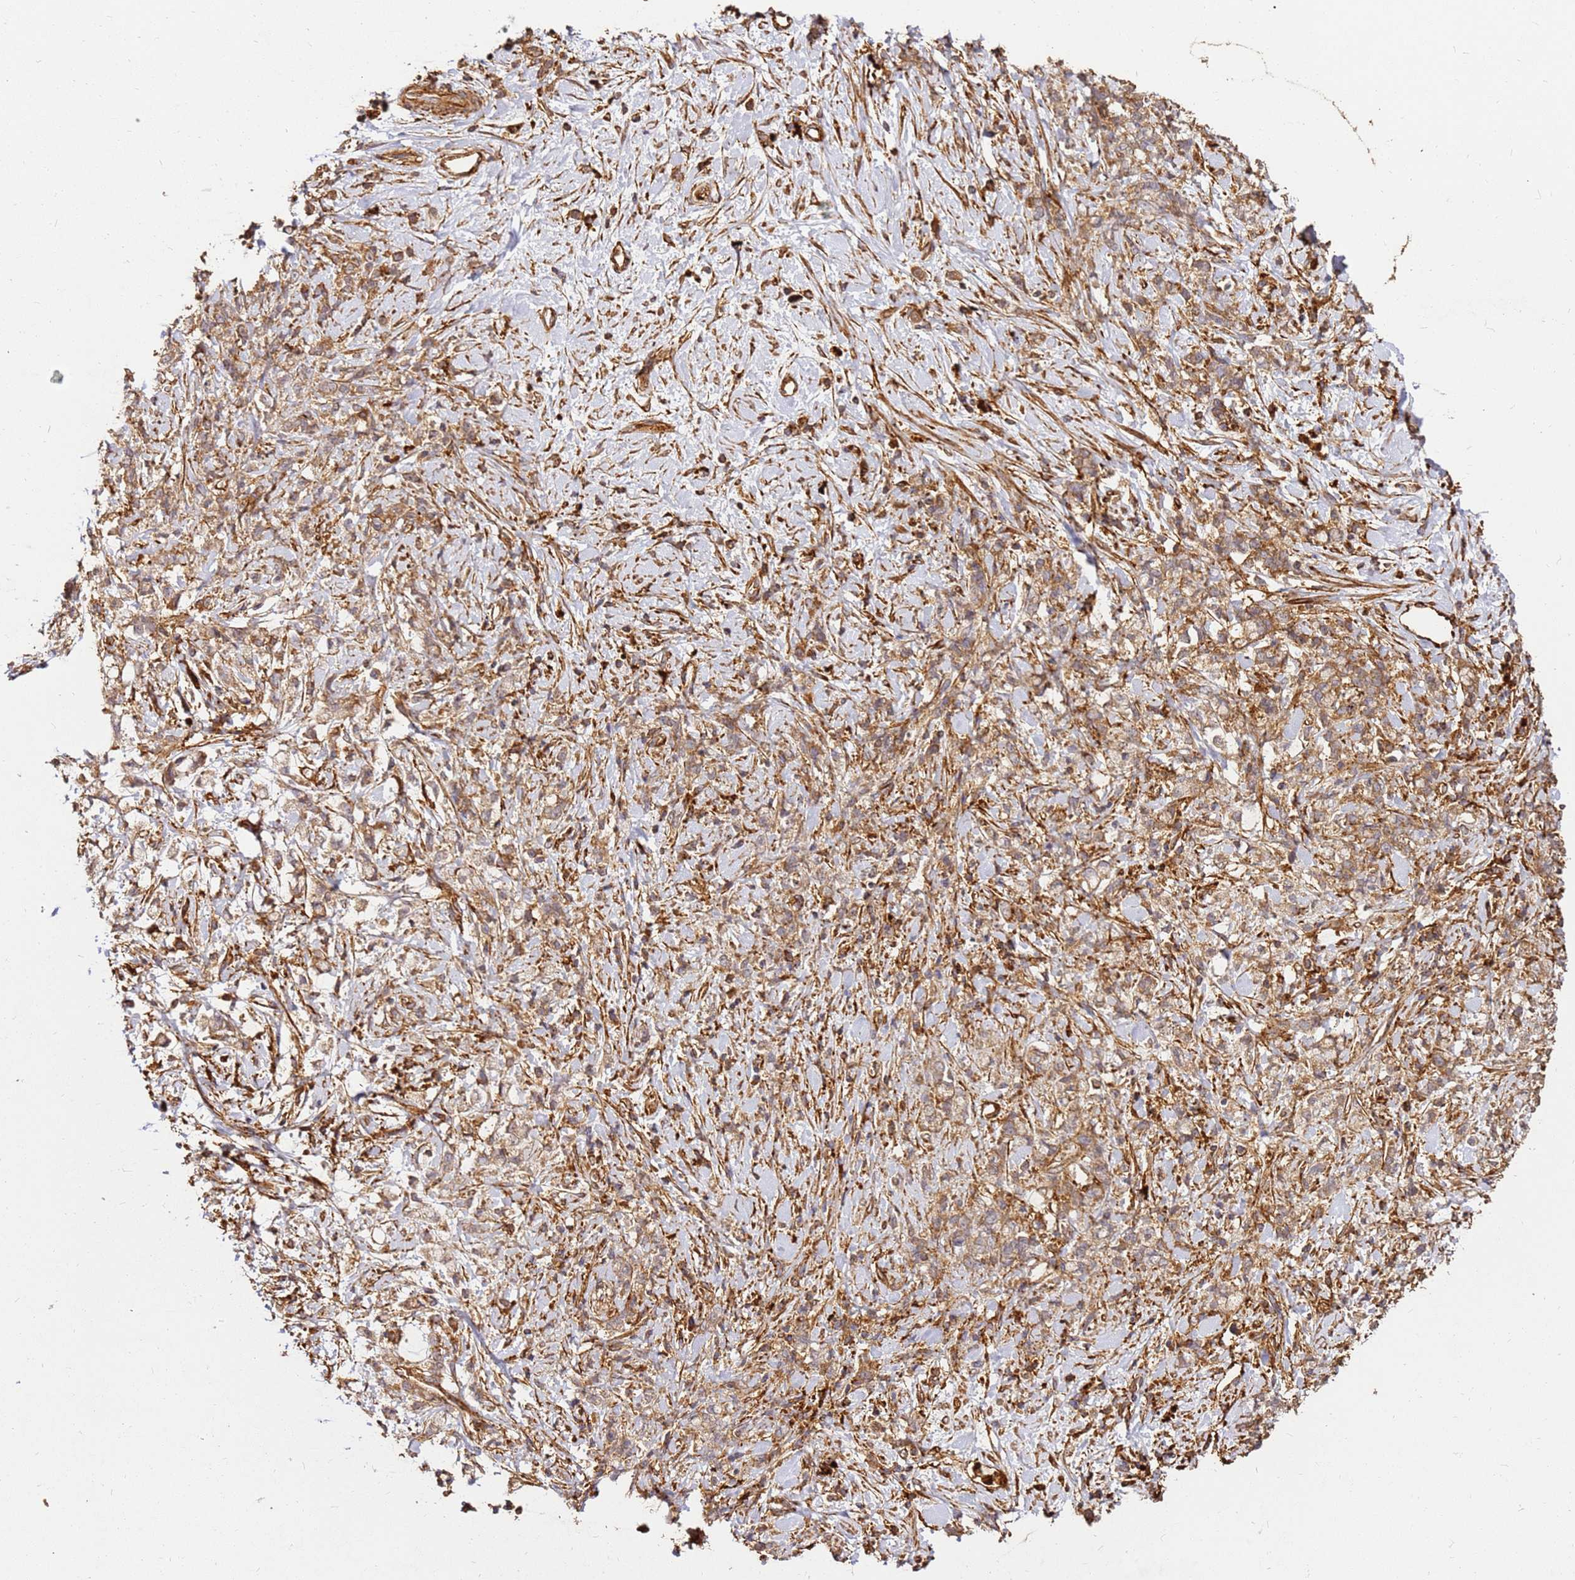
{"staining": {"intensity": "weak", "quantity": ">75%", "location": "cytoplasmic/membranous"}, "tissue": "stomach cancer", "cell_type": "Tumor cells", "image_type": "cancer", "snomed": [{"axis": "morphology", "description": "Adenocarcinoma, NOS"}, {"axis": "topography", "description": "Stomach"}], "caption": "Stomach cancer (adenocarcinoma) stained with a brown dye exhibits weak cytoplasmic/membranous positive positivity in about >75% of tumor cells.", "gene": "DVL3", "patient": {"sex": "female", "age": 60}}